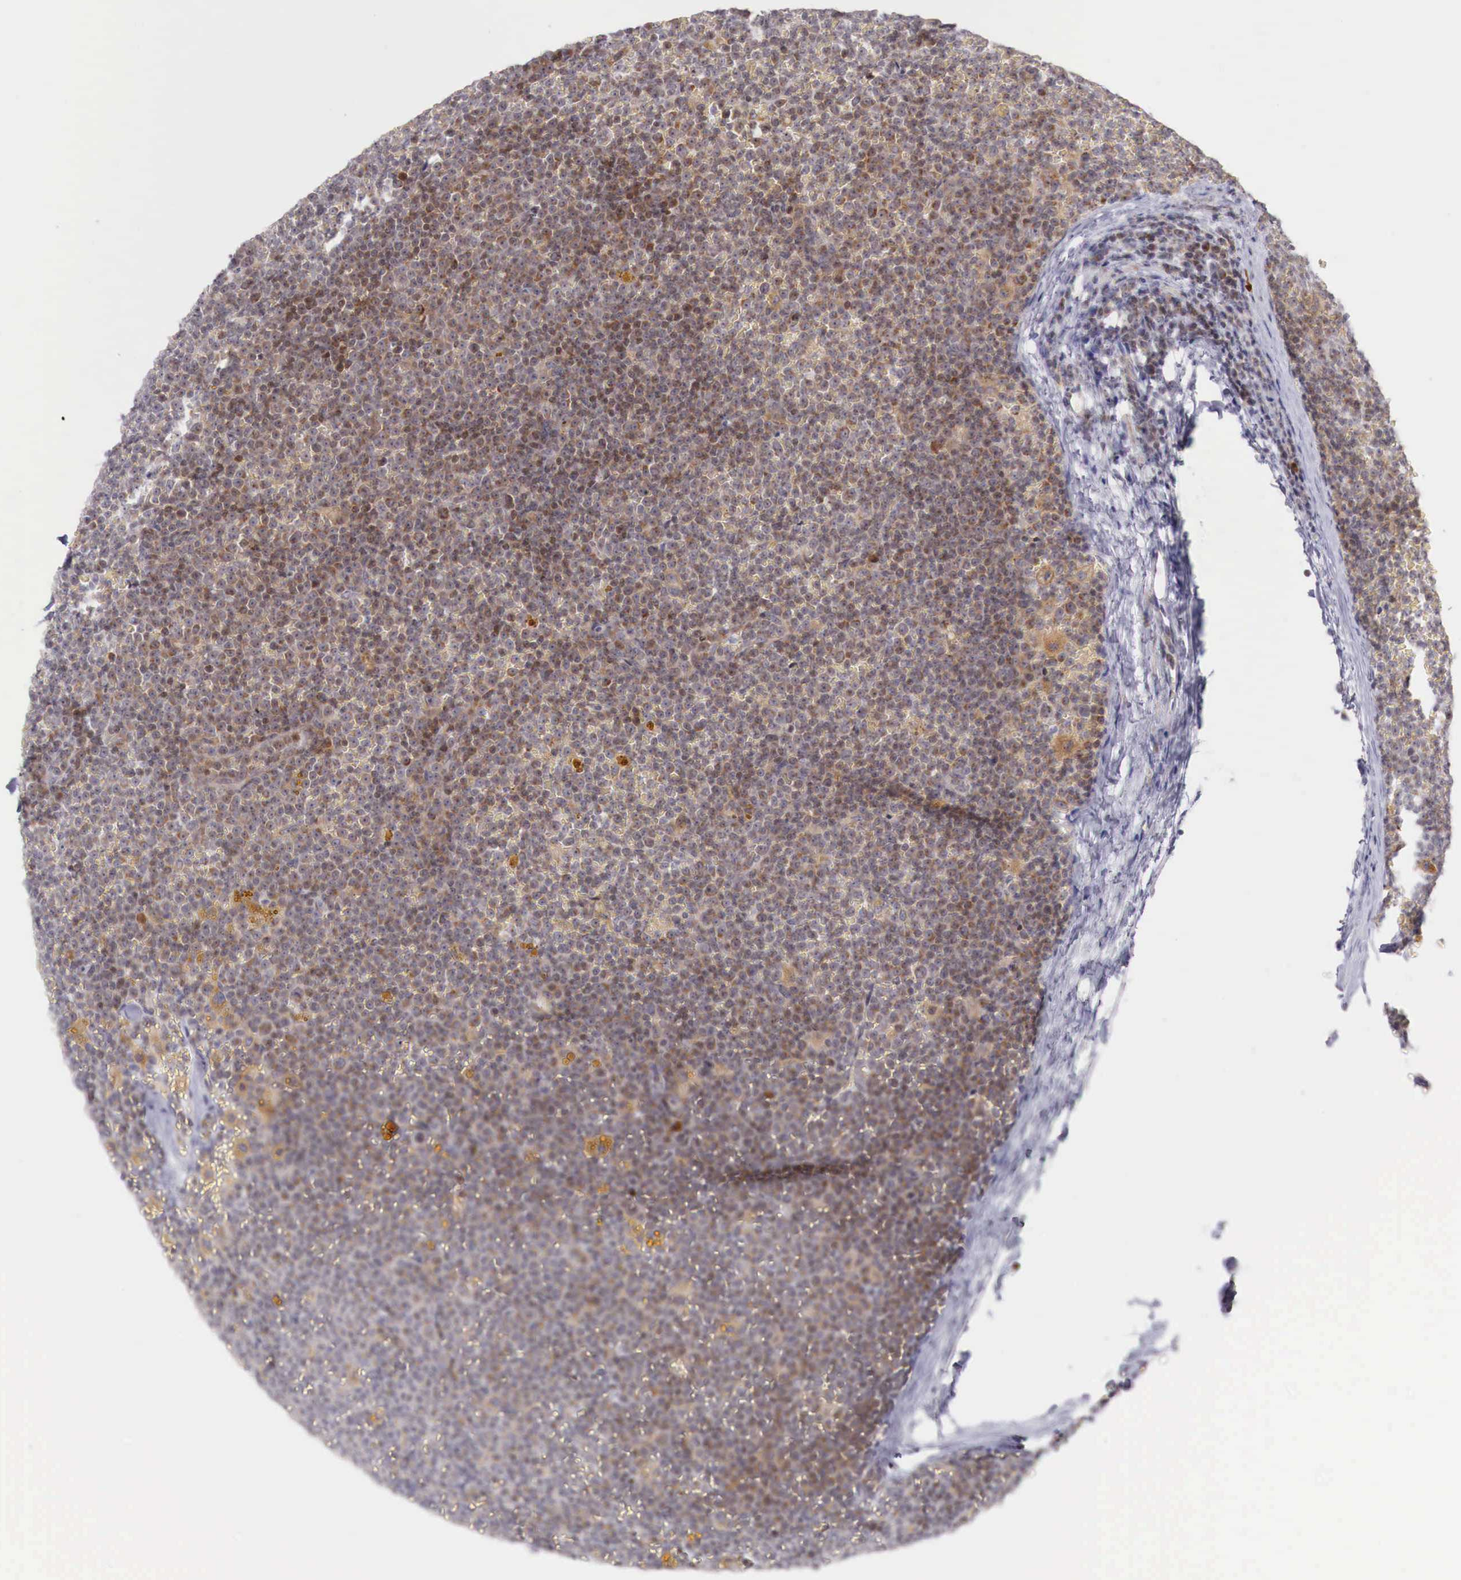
{"staining": {"intensity": "strong", "quantity": ">75%", "location": "nuclear"}, "tissue": "lymphoma", "cell_type": "Tumor cells", "image_type": "cancer", "snomed": [{"axis": "morphology", "description": "Malignant lymphoma, non-Hodgkin's type, Low grade"}, {"axis": "topography", "description": "Lymph node"}], "caption": "Protein expression analysis of low-grade malignant lymphoma, non-Hodgkin's type shows strong nuclear positivity in approximately >75% of tumor cells.", "gene": "CLCN5", "patient": {"sex": "male", "age": 50}}